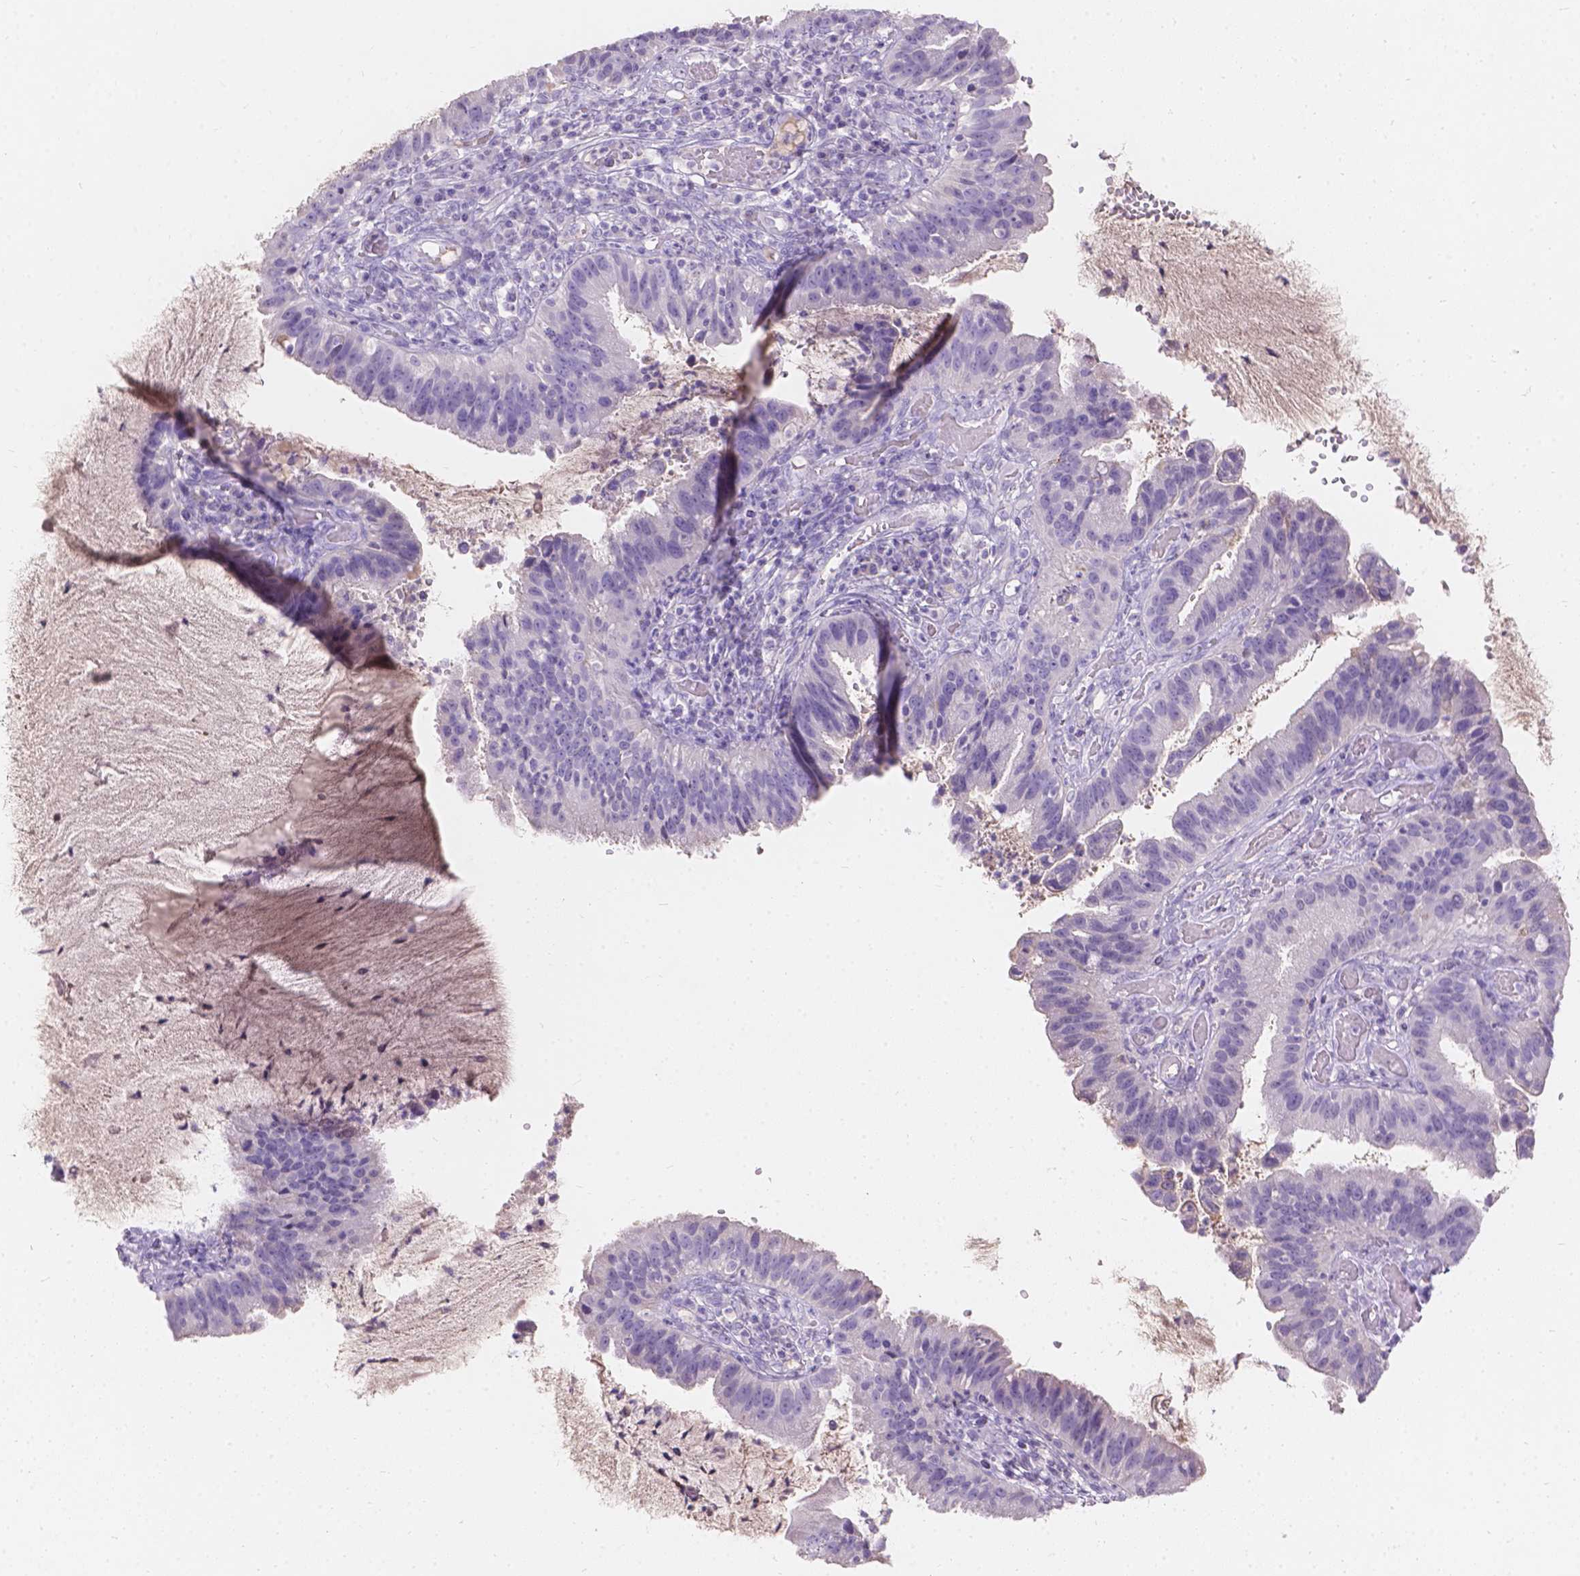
{"staining": {"intensity": "negative", "quantity": "none", "location": "none"}, "tissue": "cervical cancer", "cell_type": "Tumor cells", "image_type": "cancer", "snomed": [{"axis": "morphology", "description": "Adenocarcinoma, NOS"}, {"axis": "topography", "description": "Cervix"}], "caption": "This is a histopathology image of immunohistochemistry (IHC) staining of adenocarcinoma (cervical), which shows no staining in tumor cells.", "gene": "GAL3ST2", "patient": {"sex": "female", "age": 34}}